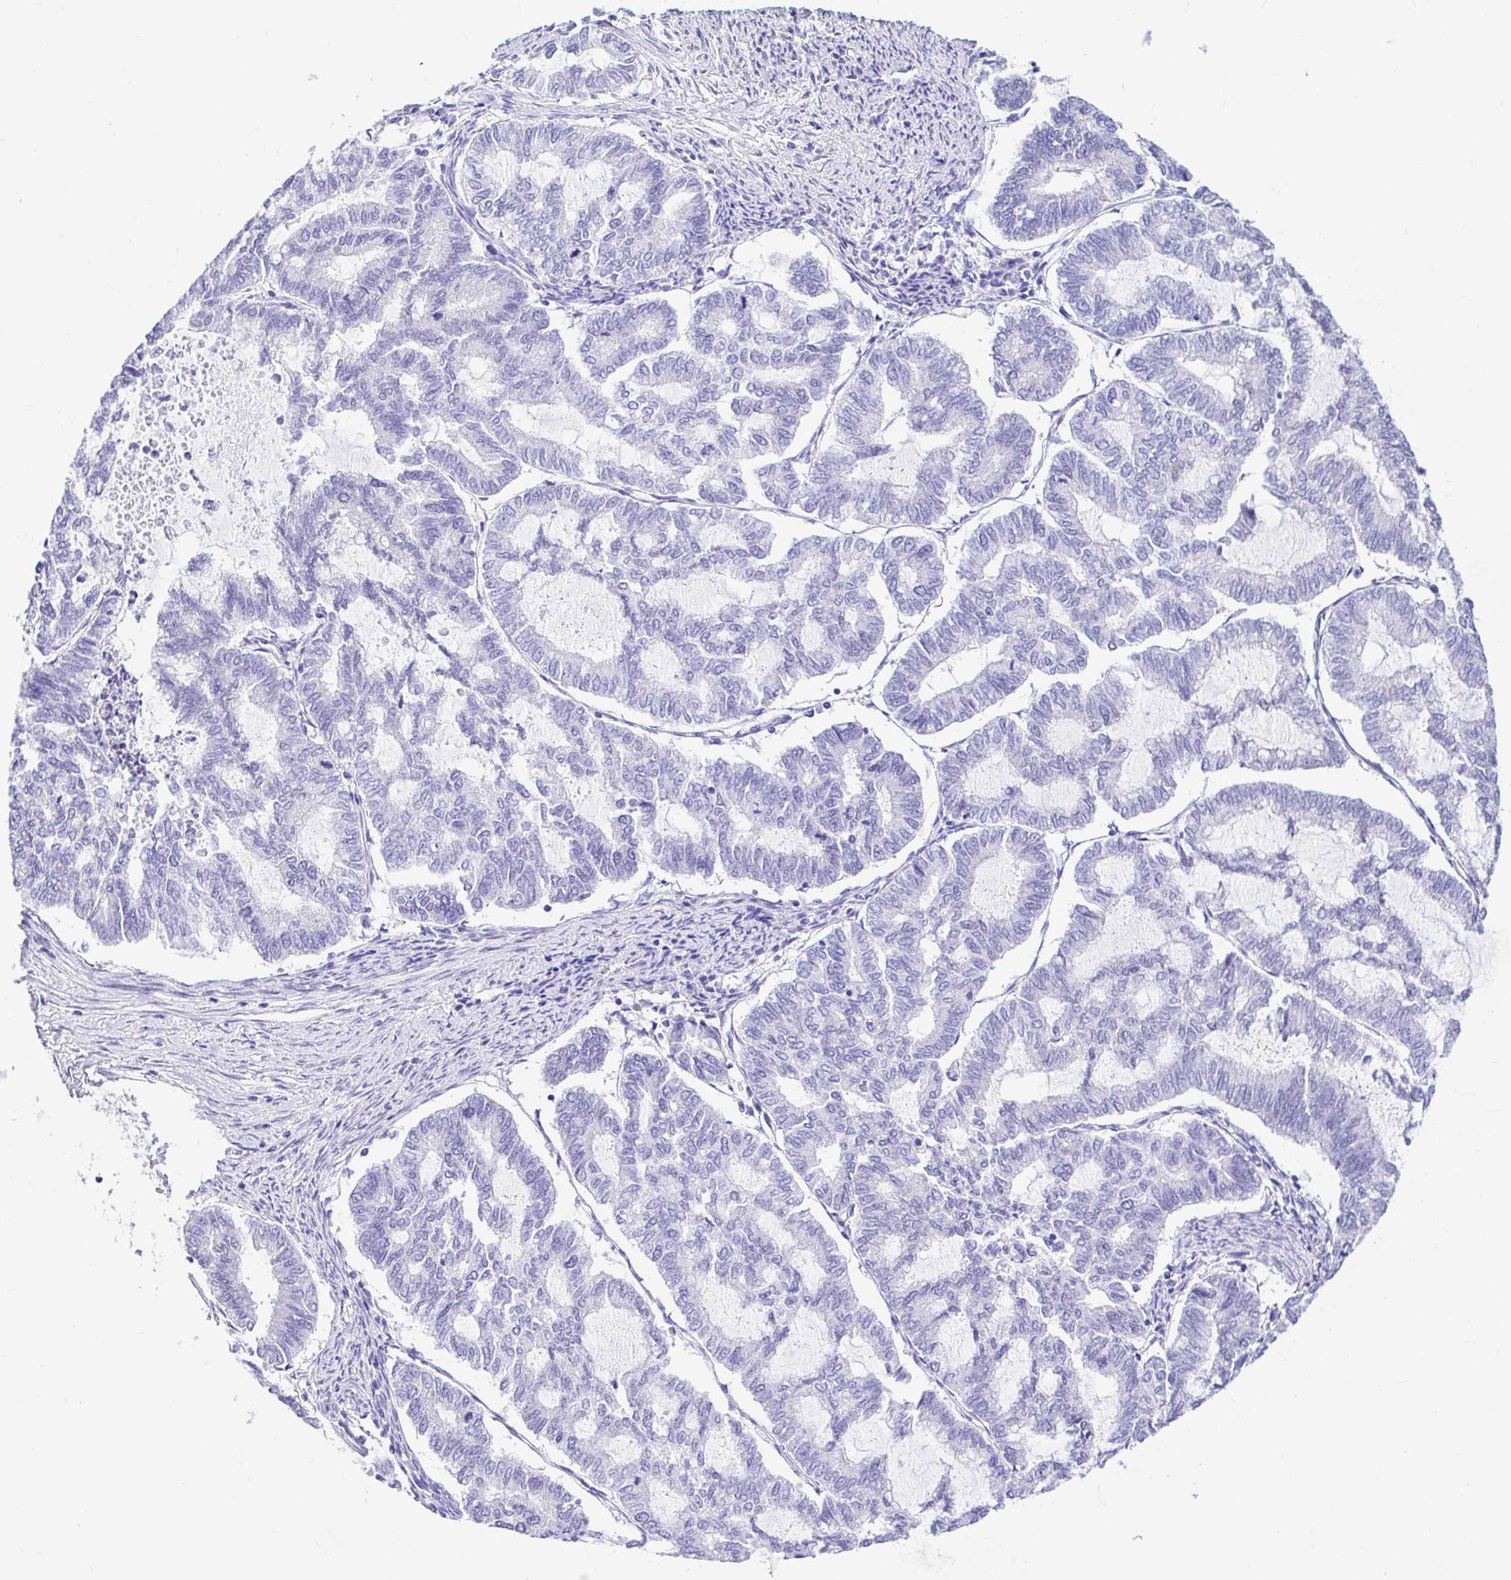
{"staining": {"intensity": "negative", "quantity": "none", "location": "none"}, "tissue": "endometrial cancer", "cell_type": "Tumor cells", "image_type": "cancer", "snomed": [{"axis": "morphology", "description": "Adenocarcinoma, NOS"}, {"axis": "topography", "description": "Endometrium"}], "caption": "Immunohistochemical staining of endometrial cancer (adenocarcinoma) reveals no significant positivity in tumor cells.", "gene": "BACE2", "patient": {"sex": "female", "age": 79}}